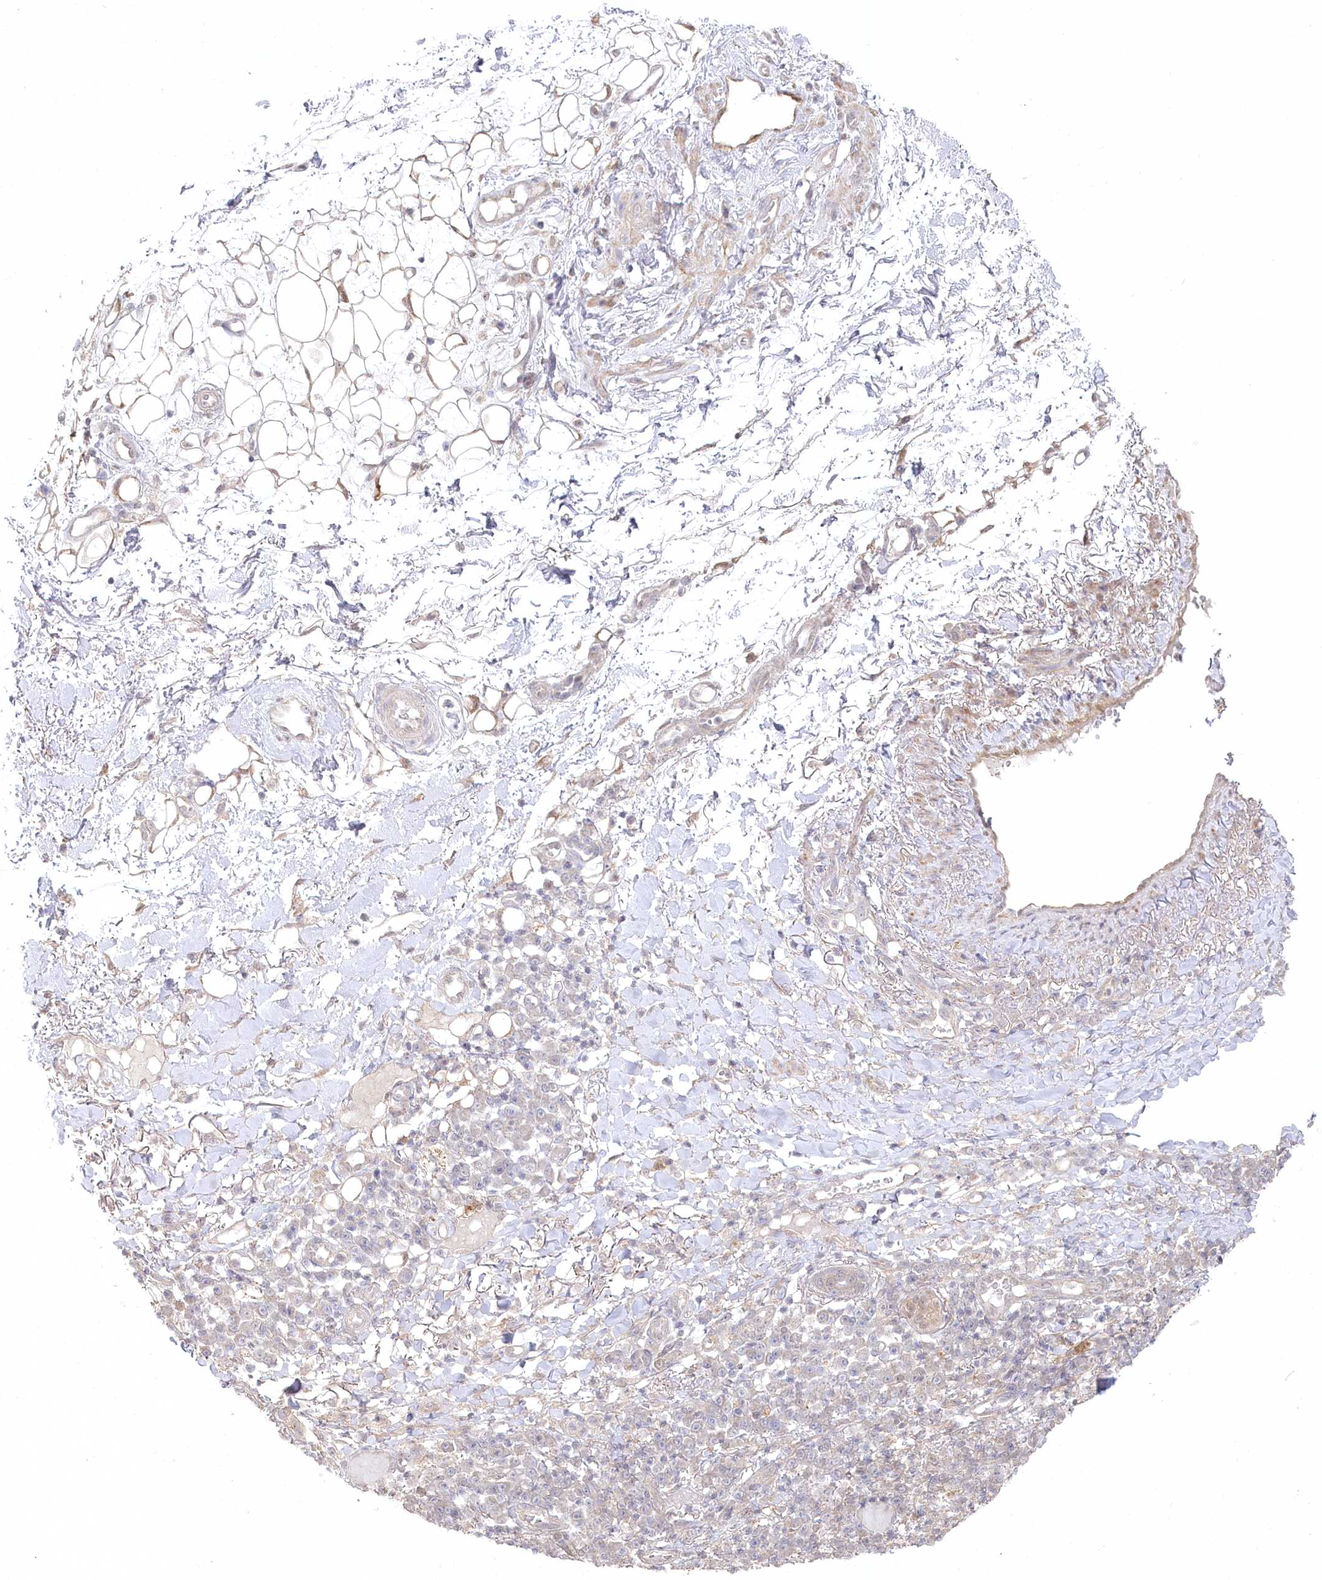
{"staining": {"intensity": "negative", "quantity": "none", "location": "none"}, "tissue": "skin cancer", "cell_type": "Tumor cells", "image_type": "cancer", "snomed": [{"axis": "morphology", "description": "Basal cell carcinoma"}, {"axis": "topography", "description": "Skin"}], "caption": "A micrograph of skin cancer stained for a protein demonstrates no brown staining in tumor cells.", "gene": "AAMDC", "patient": {"sex": "male", "age": 85}}